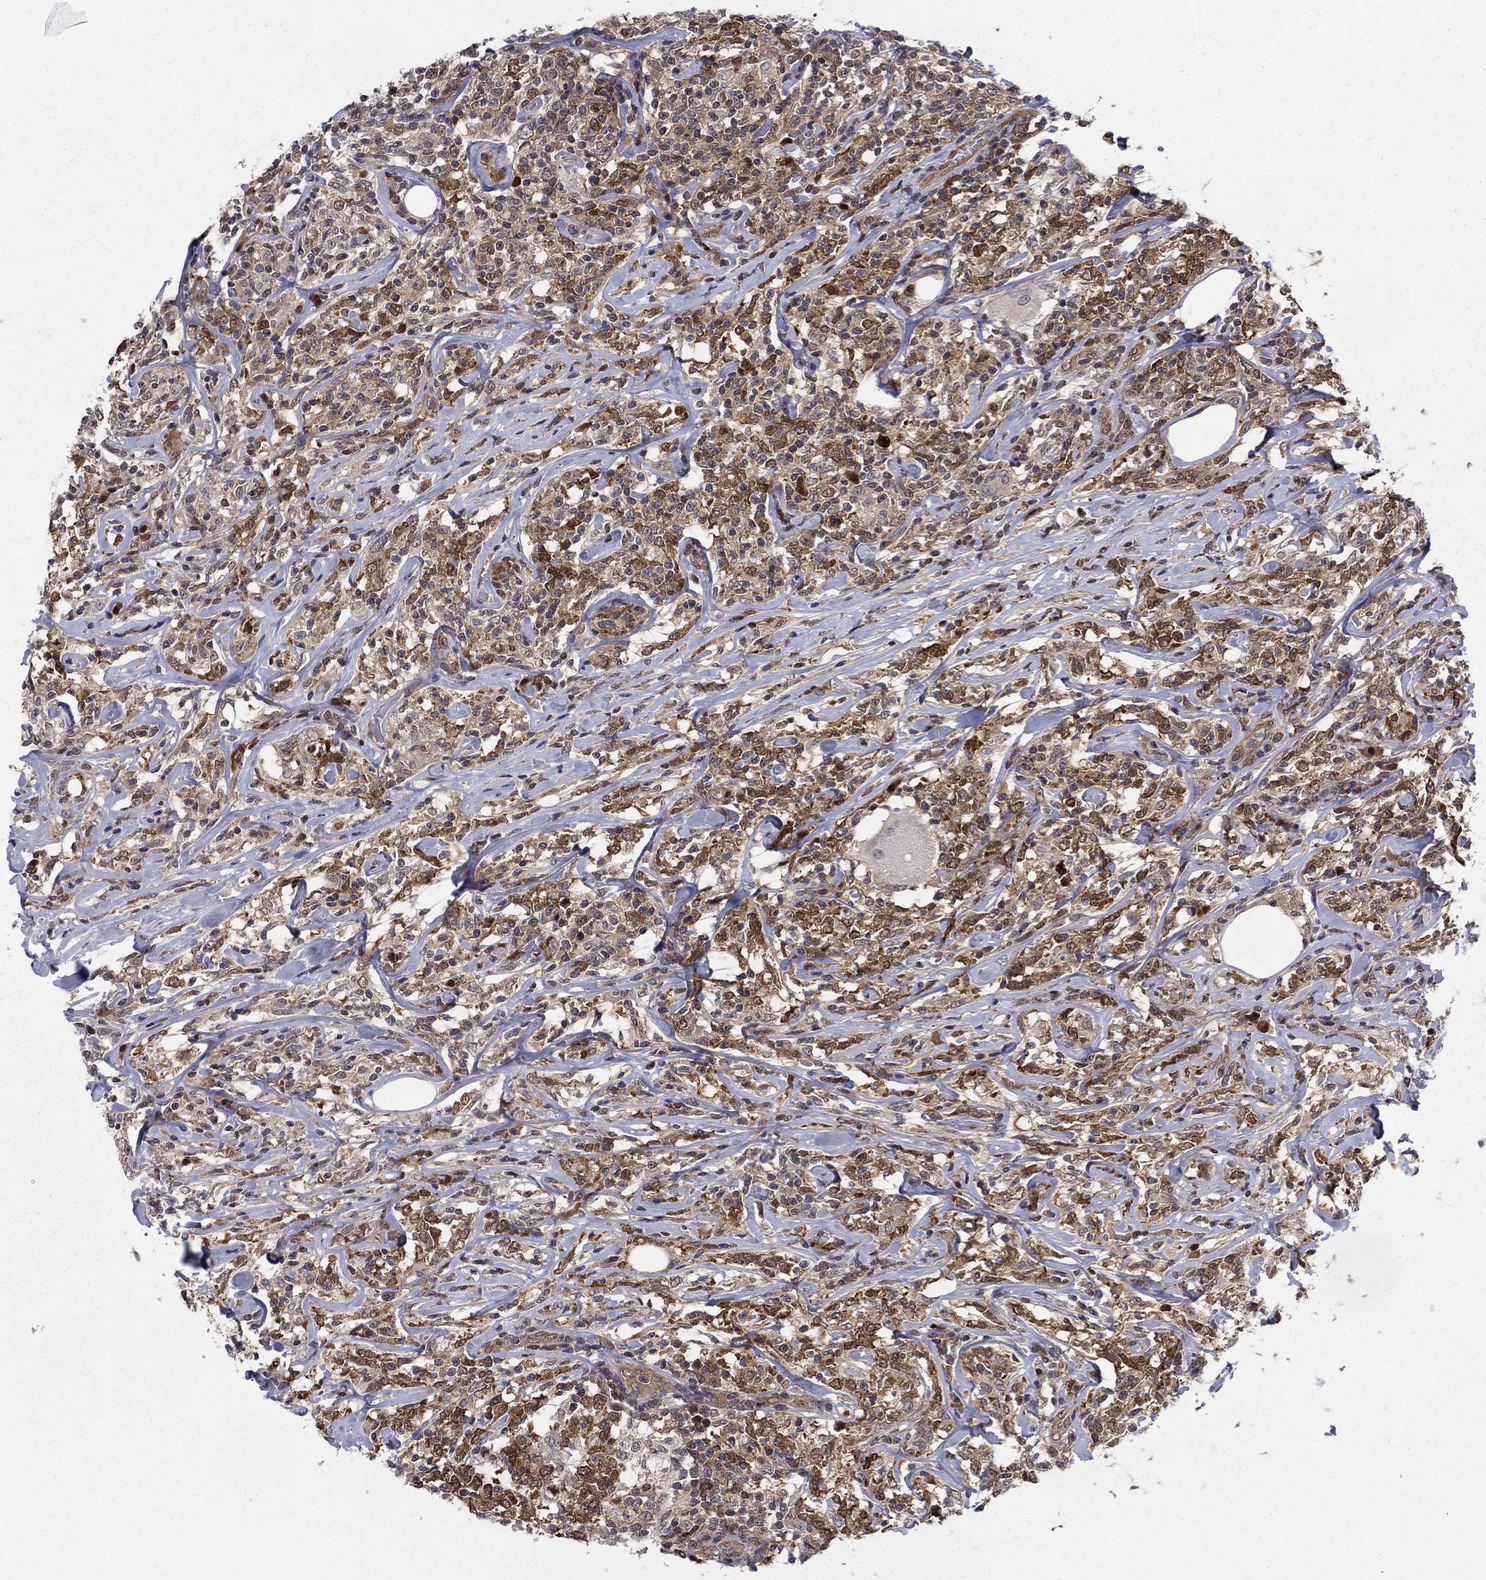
{"staining": {"intensity": "strong", "quantity": "25%-75%", "location": "cytoplasmic/membranous"}, "tissue": "lymphoma", "cell_type": "Tumor cells", "image_type": "cancer", "snomed": [{"axis": "morphology", "description": "Malignant lymphoma, non-Hodgkin's type, High grade"}, {"axis": "topography", "description": "Lymph node"}], "caption": "DAB (3,3'-diaminobenzidine) immunohistochemical staining of lymphoma reveals strong cytoplasmic/membranous protein positivity in approximately 25%-75% of tumor cells.", "gene": "FKBP4", "patient": {"sex": "female", "age": 84}}